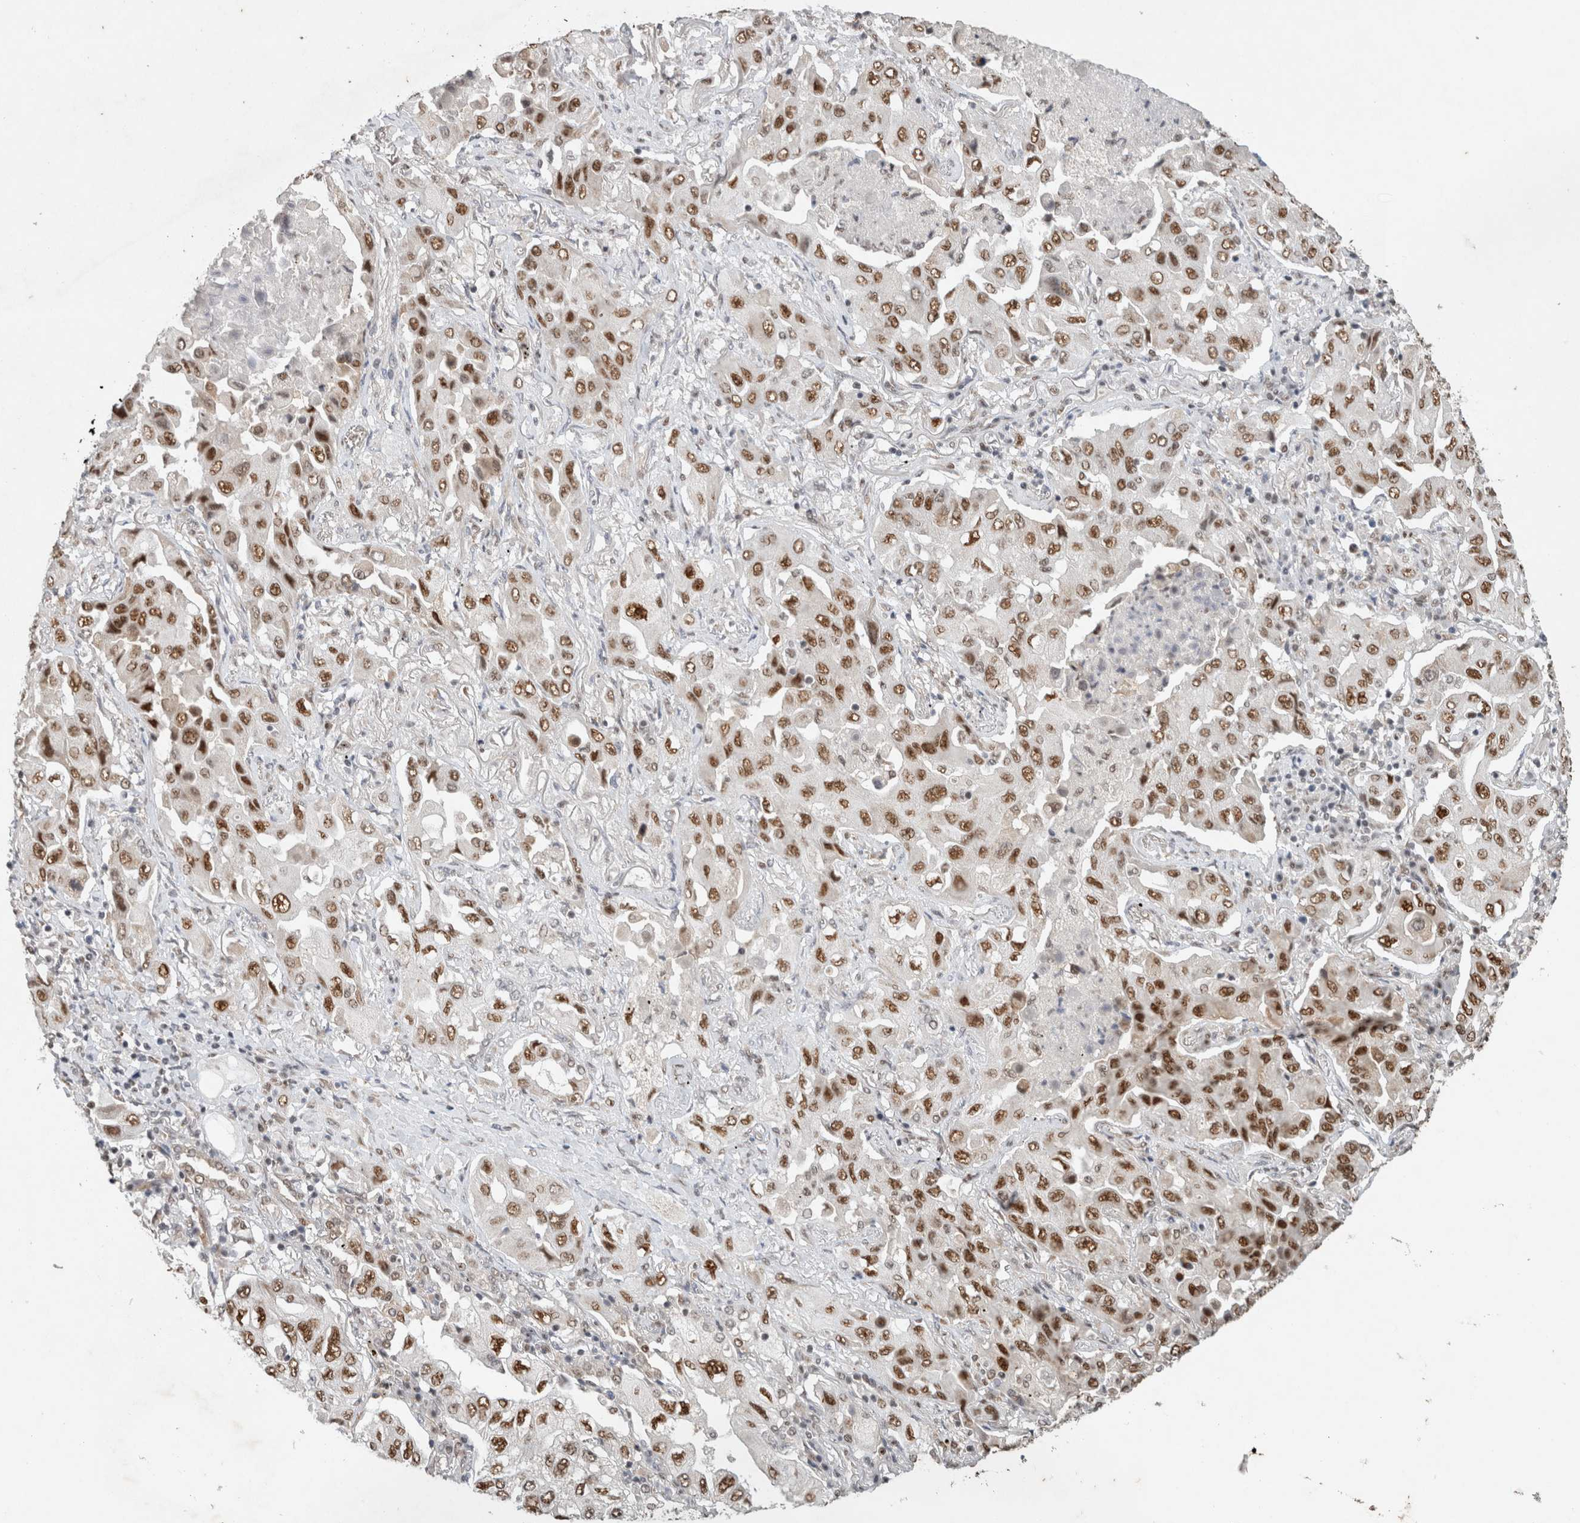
{"staining": {"intensity": "strong", "quantity": ">75%", "location": "nuclear"}, "tissue": "lung cancer", "cell_type": "Tumor cells", "image_type": "cancer", "snomed": [{"axis": "morphology", "description": "Adenocarcinoma, NOS"}, {"axis": "topography", "description": "Lung"}], "caption": "Strong nuclear protein staining is appreciated in about >75% of tumor cells in adenocarcinoma (lung).", "gene": "DDX42", "patient": {"sex": "female", "age": 65}}